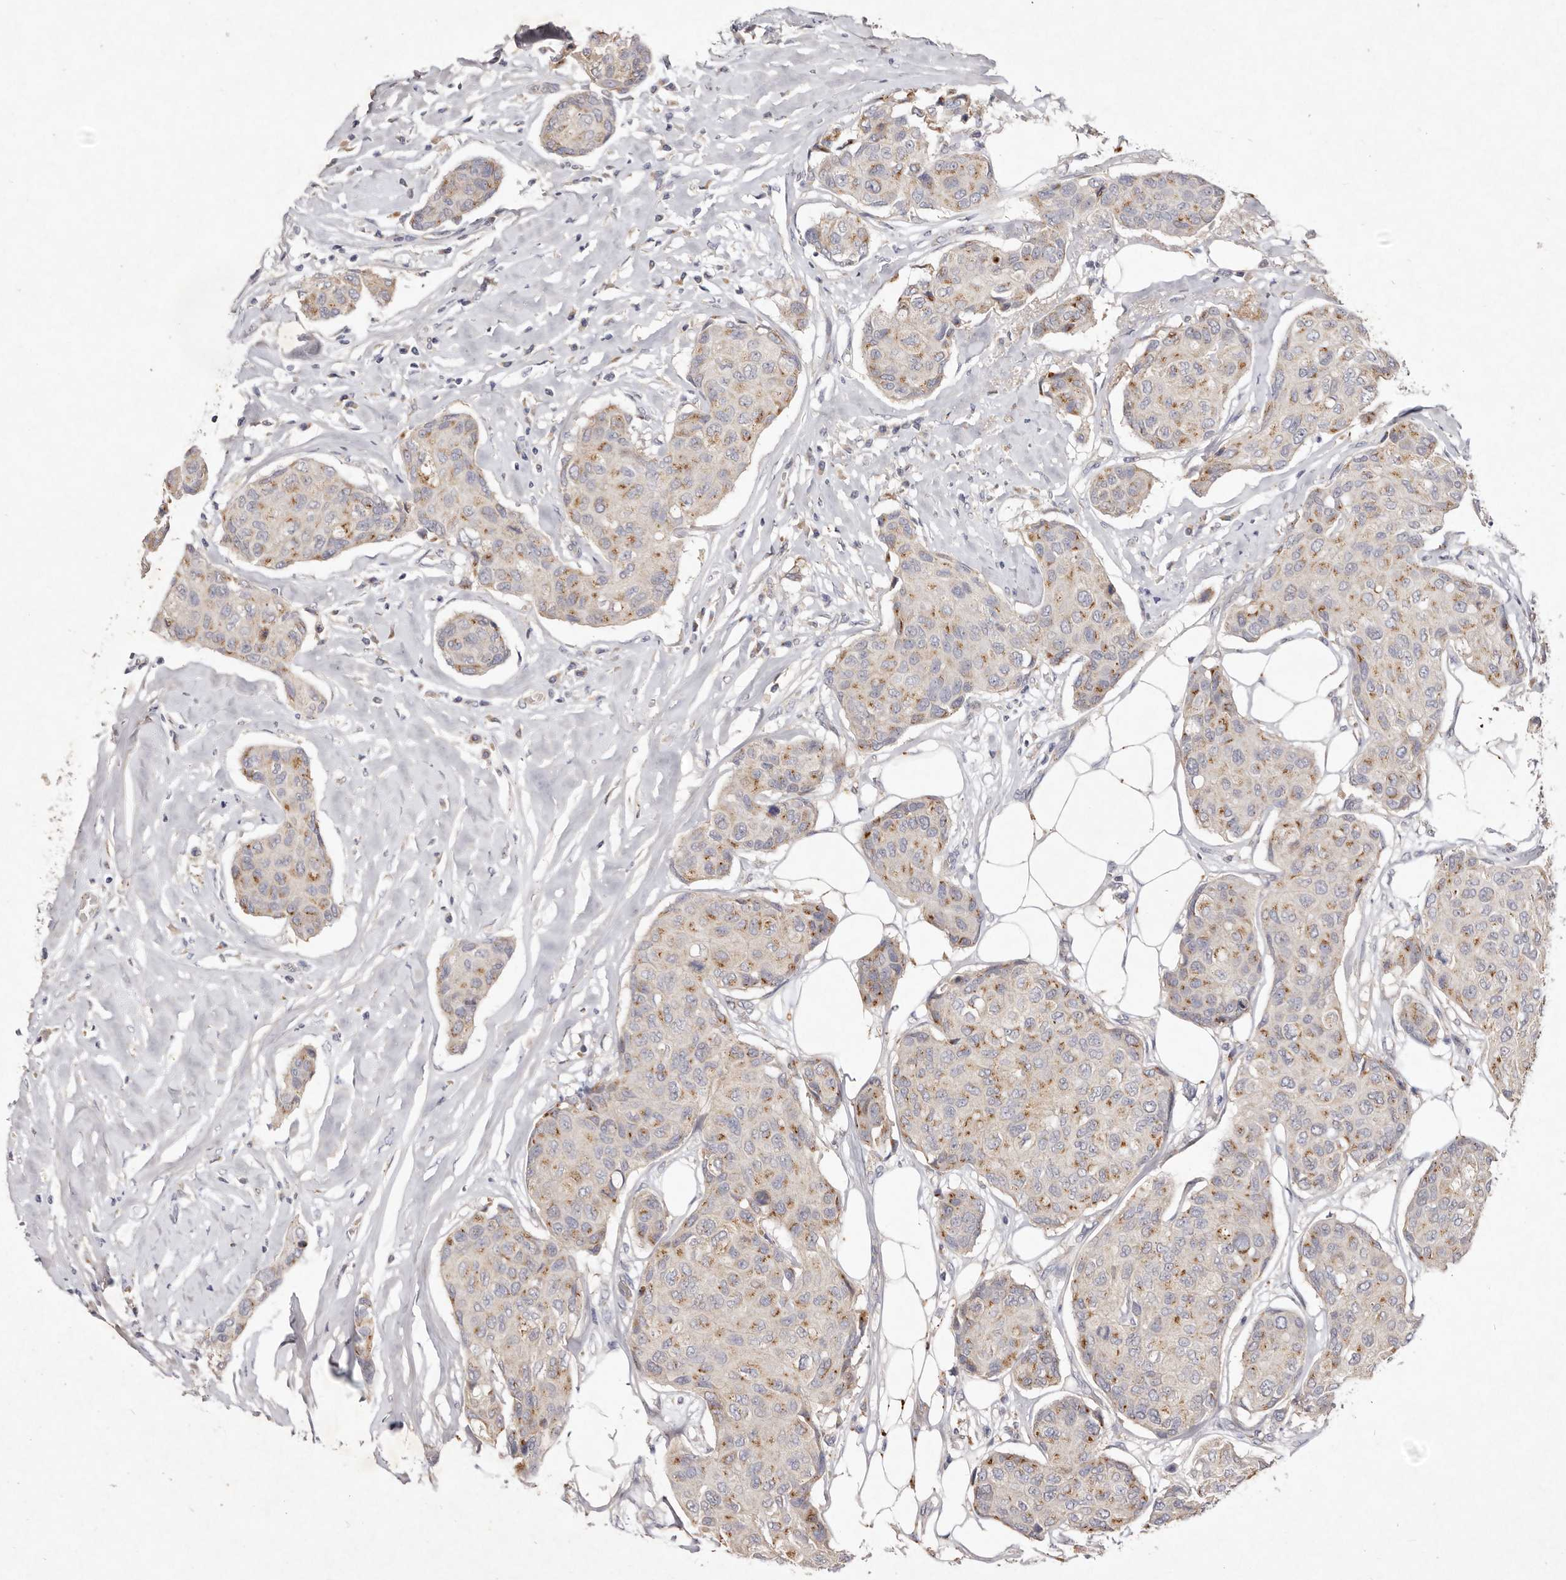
{"staining": {"intensity": "moderate", "quantity": ">75%", "location": "cytoplasmic/membranous"}, "tissue": "breast cancer", "cell_type": "Tumor cells", "image_type": "cancer", "snomed": [{"axis": "morphology", "description": "Duct carcinoma"}, {"axis": "topography", "description": "Breast"}], "caption": "High-power microscopy captured an immunohistochemistry (IHC) histopathology image of breast cancer, revealing moderate cytoplasmic/membranous expression in about >75% of tumor cells. Nuclei are stained in blue.", "gene": "USP24", "patient": {"sex": "female", "age": 80}}